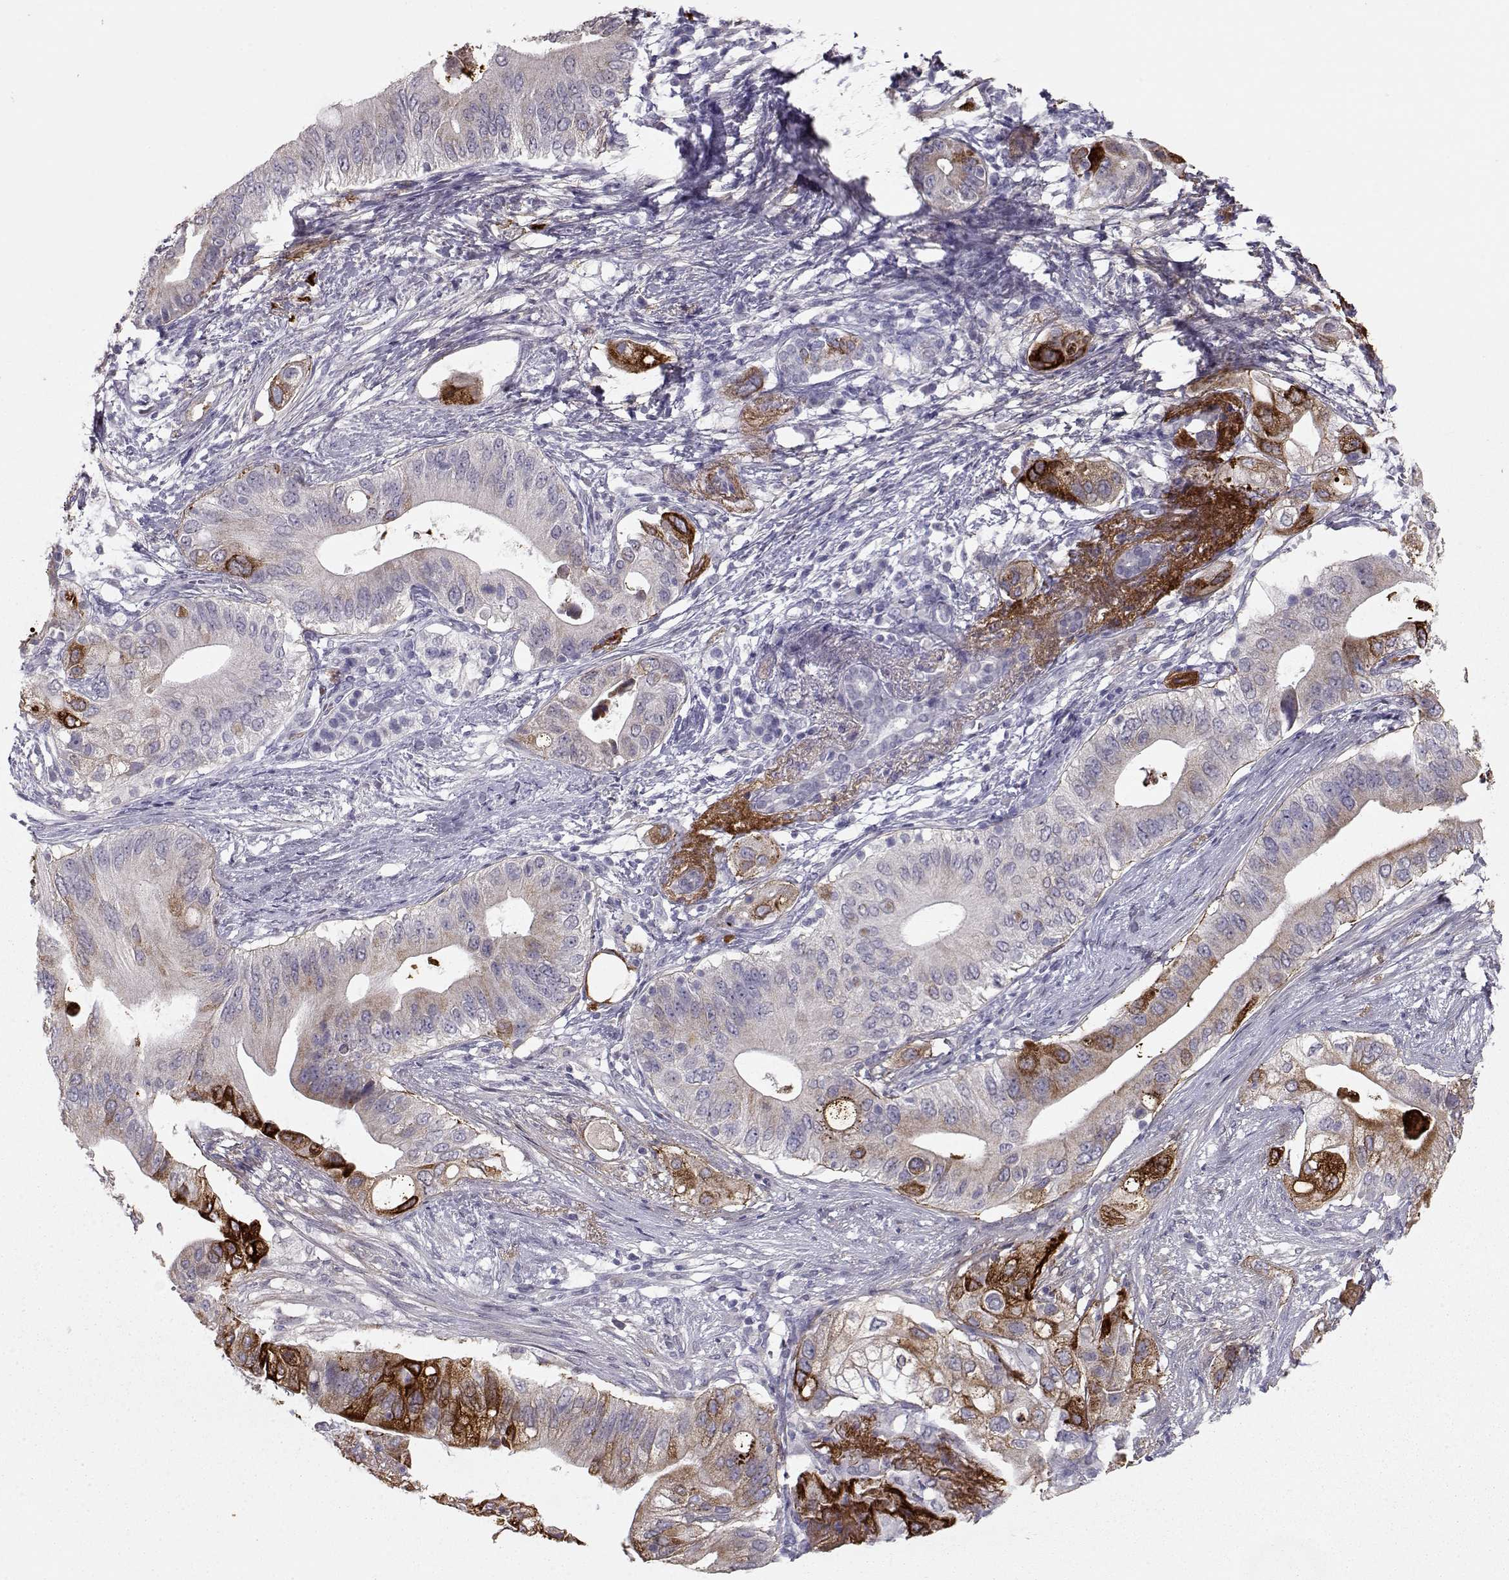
{"staining": {"intensity": "strong", "quantity": "<25%", "location": "cytoplasmic/membranous"}, "tissue": "pancreatic cancer", "cell_type": "Tumor cells", "image_type": "cancer", "snomed": [{"axis": "morphology", "description": "Adenocarcinoma, NOS"}, {"axis": "topography", "description": "Pancreas"}], "caption": "Adenocarcinoma (pancreatic) stained with a brown dye exhibits strong cytoplasmic/membranous positive positivity in approximately <25% of tumor cells.", "gene": "LAMB3", "patient": {"sex": "female", "age": 72}}